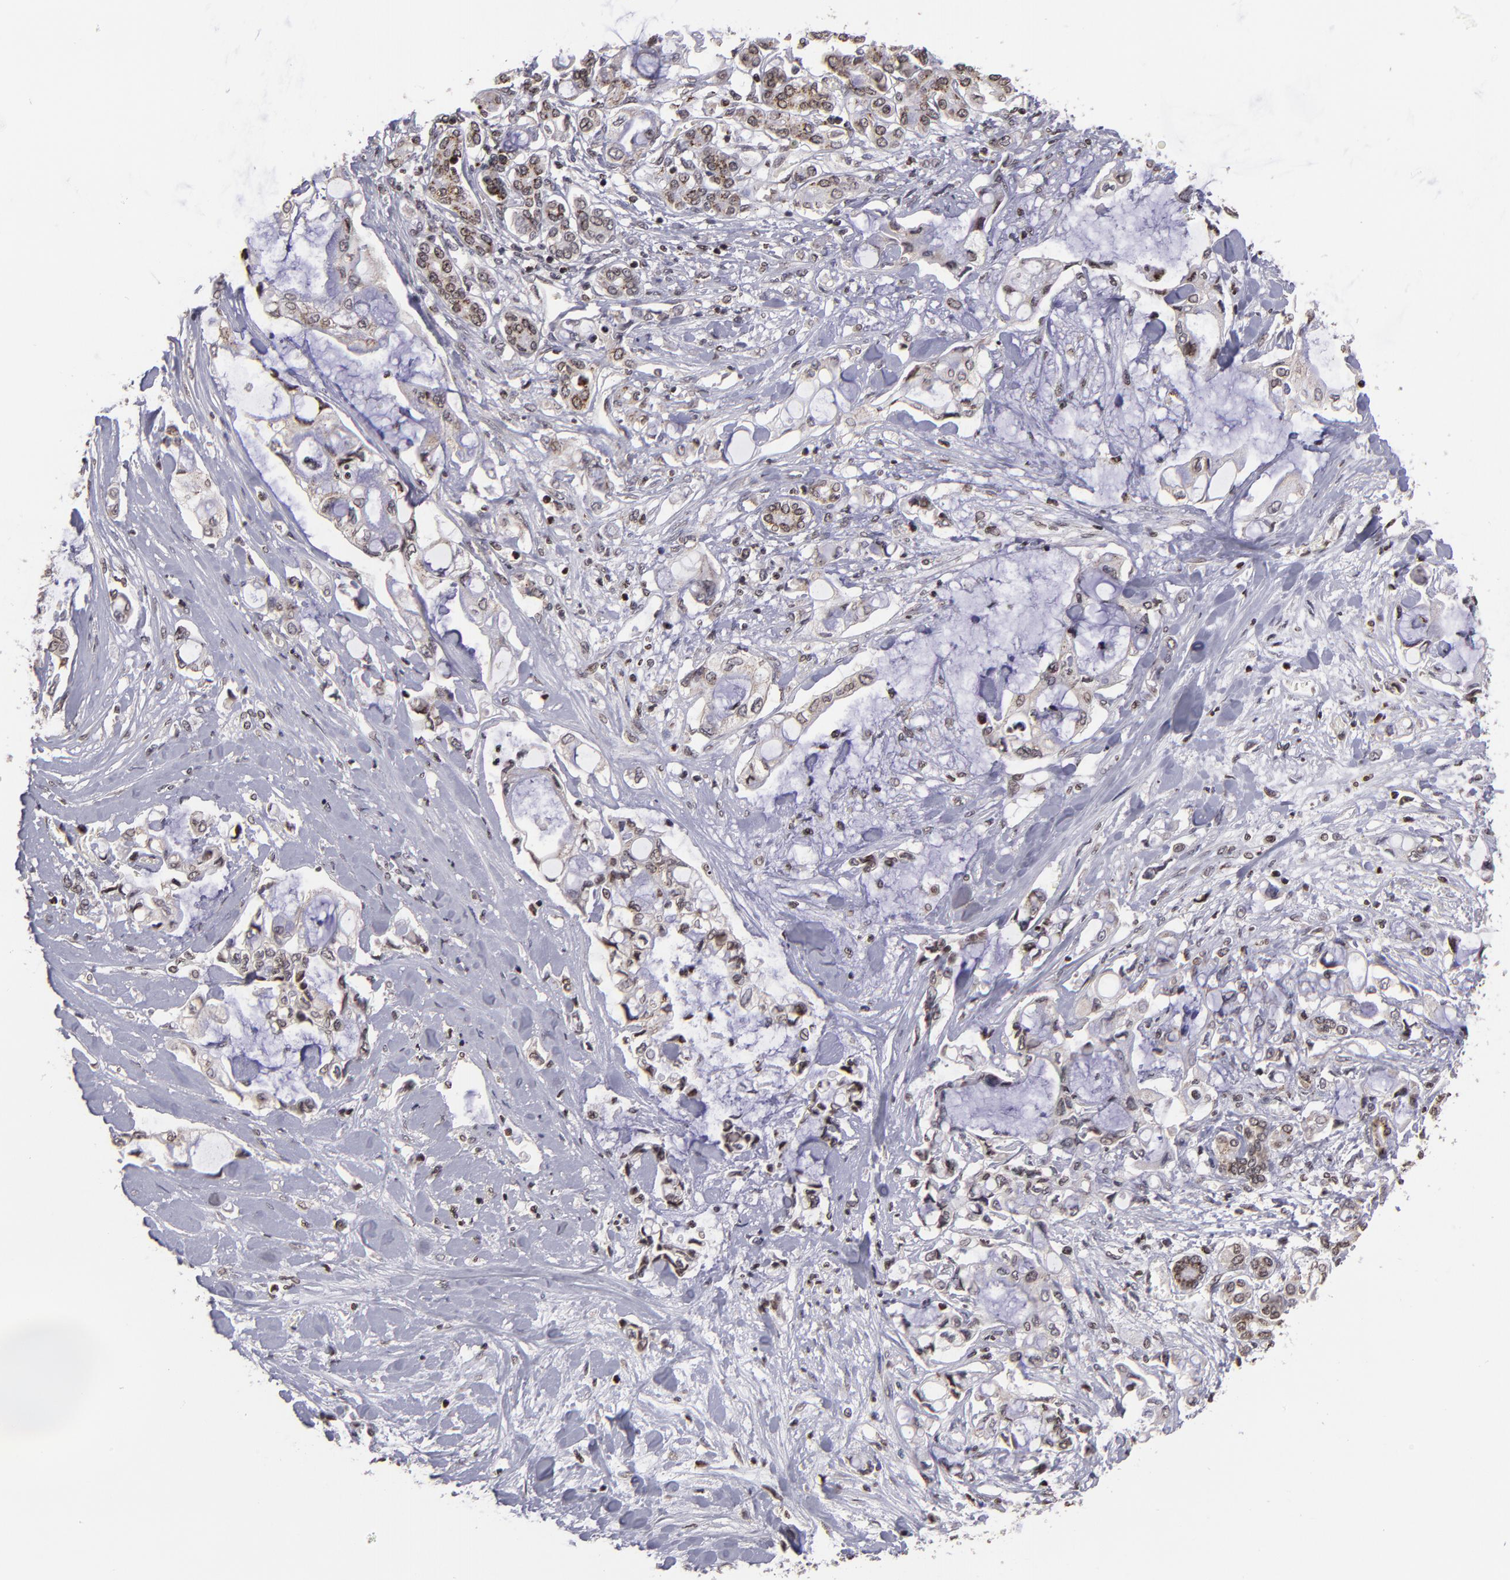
{"staining": {"intensity": "weak", "quantity": ">75%", "location": "cytoplasmic/membranous,nuclear"}, "tissue": "pancreatic cancer", "cell_type": "Tumor cells", "image_type": "cancer", "snomed": [{"axis": "morphology", "description": "Adenocarcinoma, NOS"}, {"axis": "topography", "description": "Pancreas"}], "caption": "A high-resolution histopathology image shows immunohistochemistry staining of adenocarcinoma (pancreatic), which displays weak cytoplasmic/membranous and nuclear positivity in approximately >75% of tumor cells. The protein of interest is shown in brown color, while the nuclei are stained blue.", "gene": "CSDC2", "patient": {"sex": "female", "age": 70}}